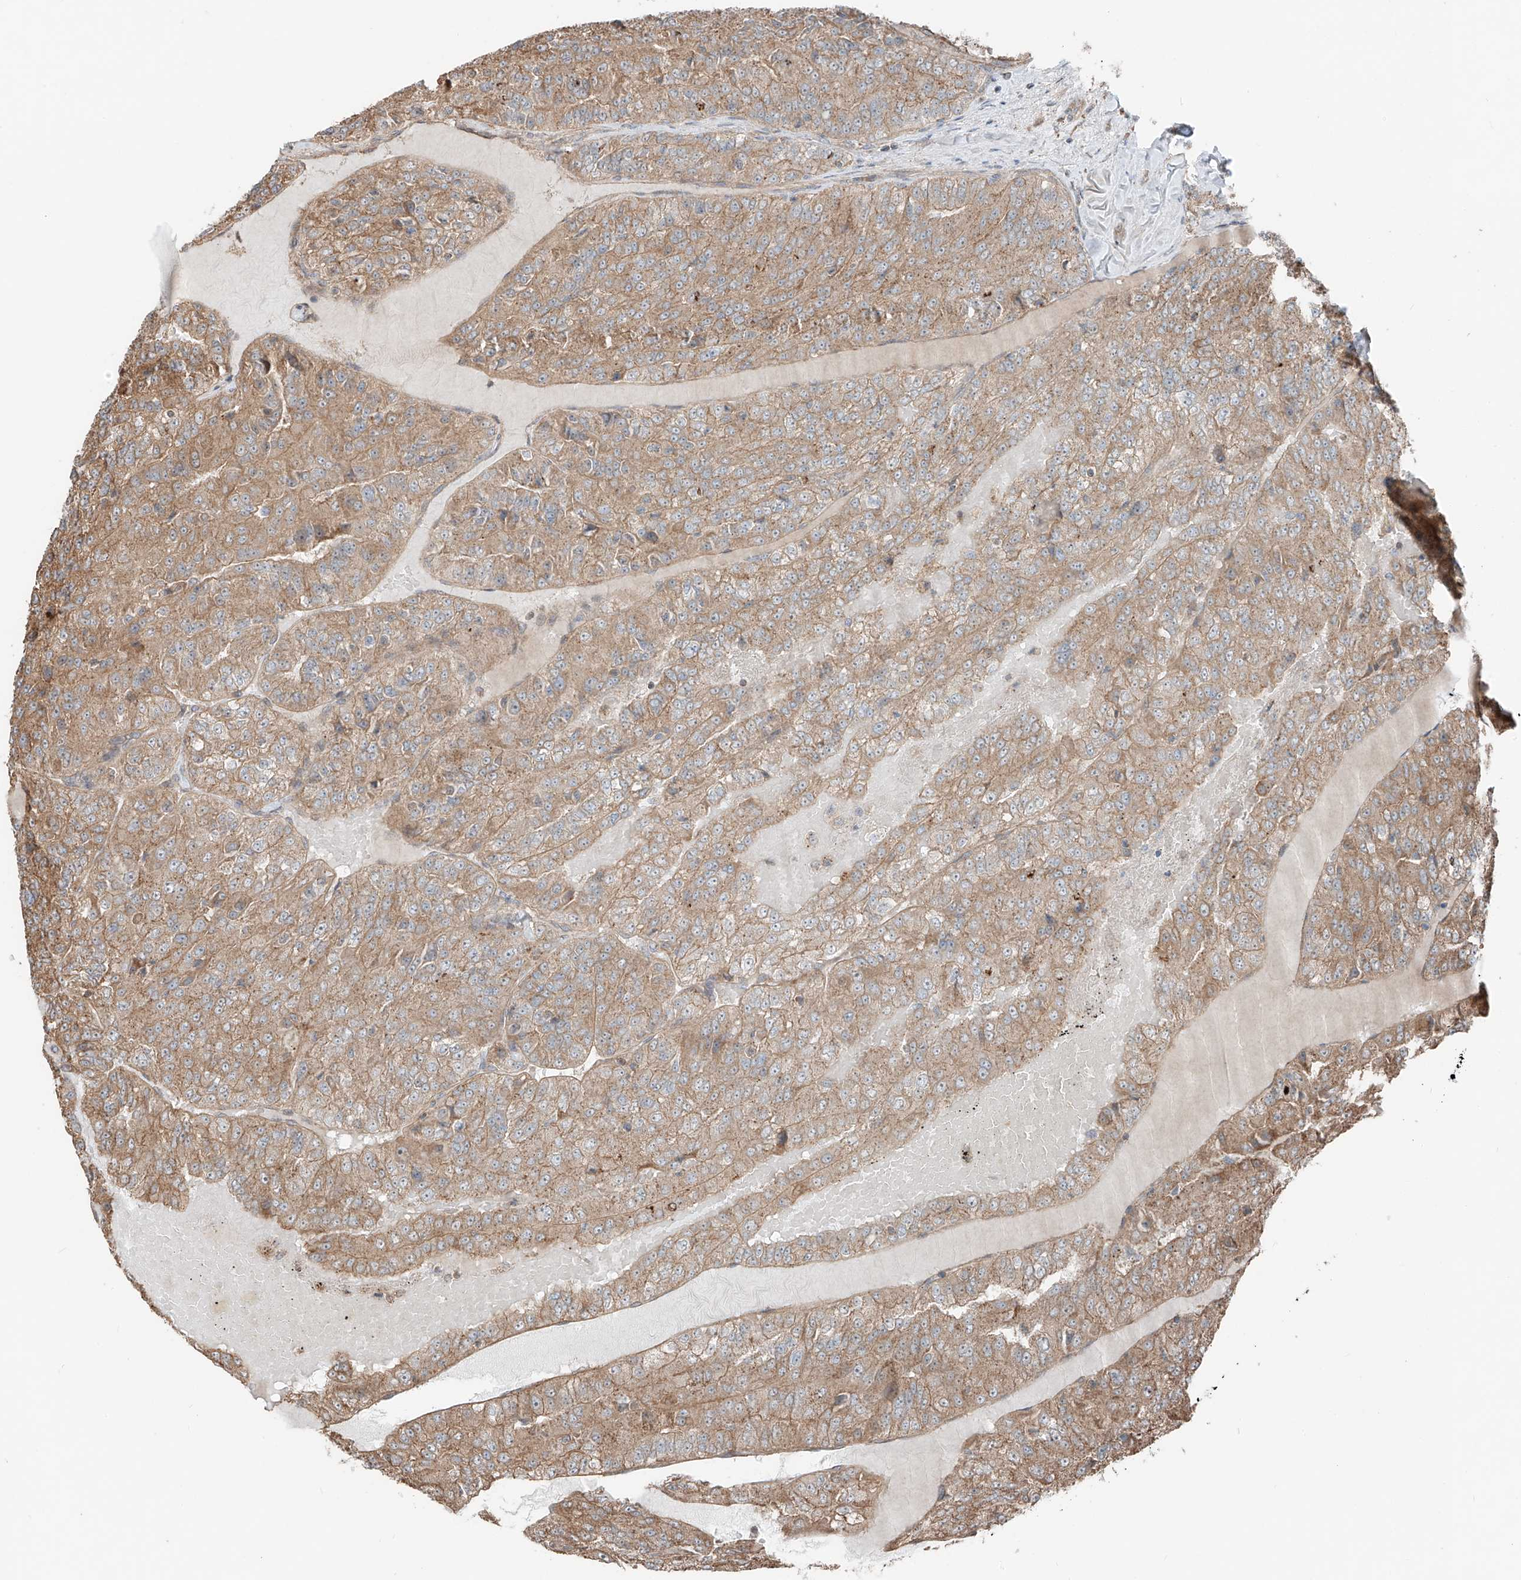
{"staining": {"intensity": "moderate", "quantity": ">75%", "location": "cytoplasmic/membranous"}, "tissue": "renal cancer", "cell_type": "Tumor cells", "image_type": "cancer", "snomed": [{"axis": "morphology", "description": "Adenocarcinoma, NOS"}, {"axis": "topography", "description": "Kidney"}], "caption": "Protein expression analysis of renal cancer shows moderate cytoplasmic/membranous positivity in approximately >75% of tumor cells.", "gene": "CEP162", "patient": {"sex": "female", "age": 63}}